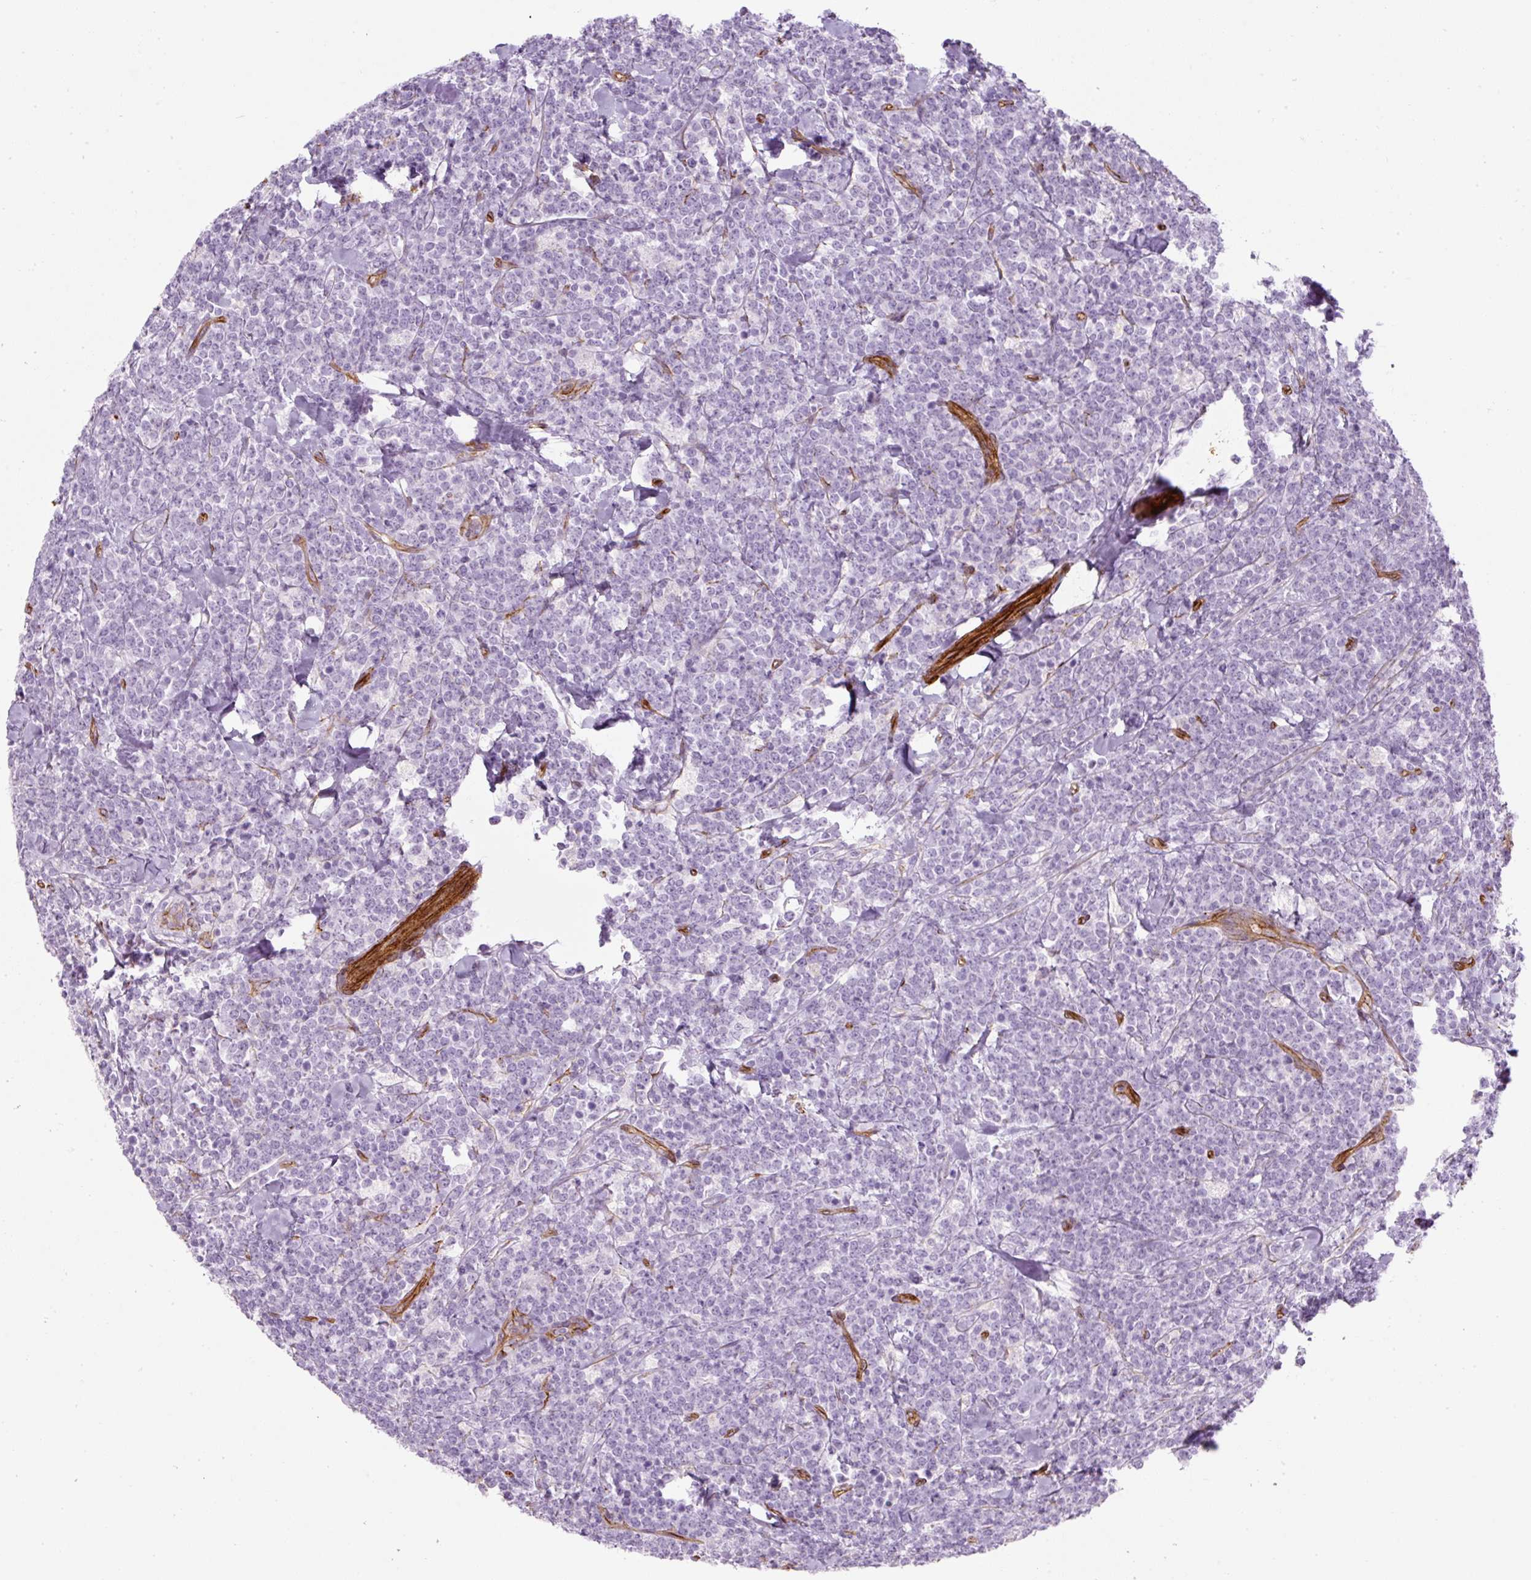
{"staining": {"intensity": "negative", "quantity": "none", "location": "none"}, "tissue": "lymphoma", "cell_type": "Tumor cells", "image_type": "cancer", "snomed": [{"axis": "morphology", "description": "Malignant lymphoma, non-Hodgkin's type, High grade"}, {"axis": "topography", "description": "Small intestine"}, {"axis": "topography", "description": "Colon"}], "caption": "This is an IHC photomicrograph of high-grade malignant lymphoma, non-Hodgkin's type. There is no expression in tumor cells.", "gene": "CAVIN3", "patient": {"sex": "male", "age": 8}}